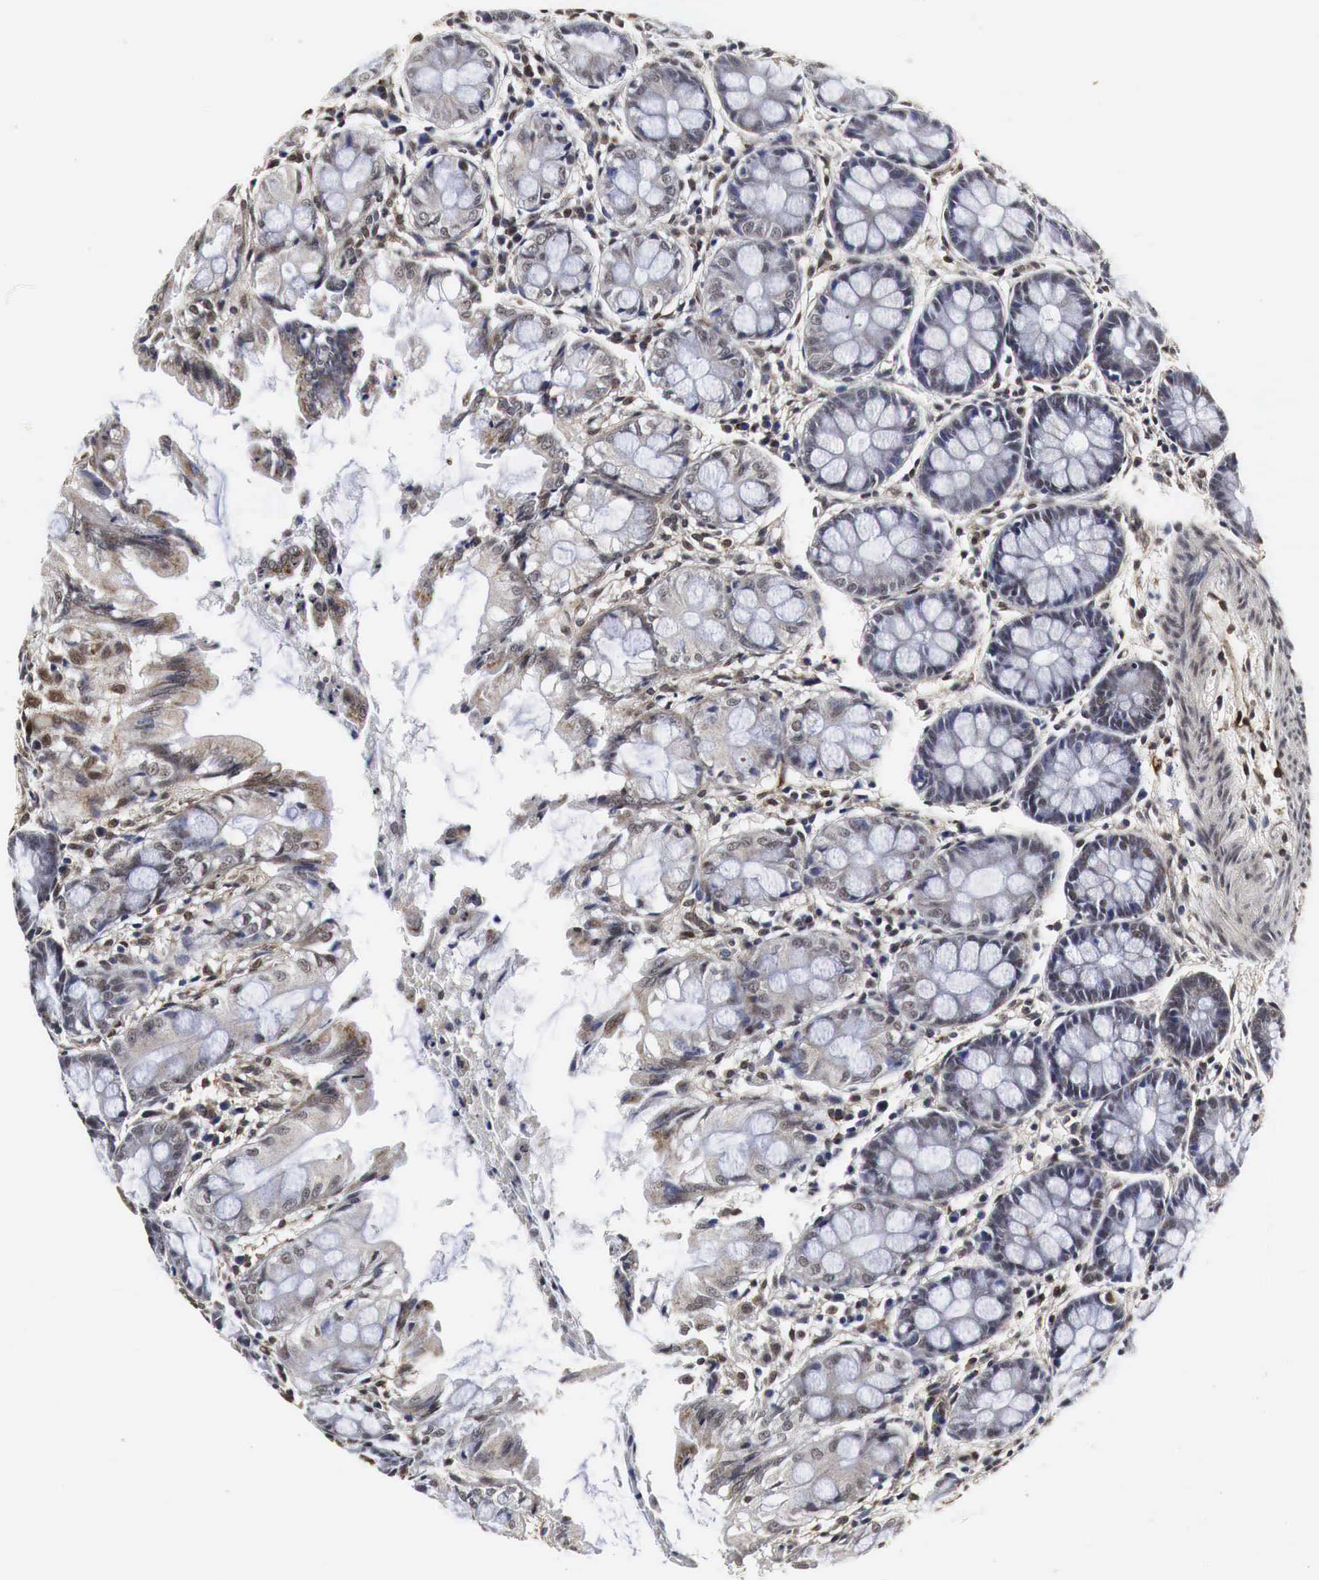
{"staining": {"intensity": "moderate", "quantity": ">75%", "location": "cytoplasmic/membranous,nuclear"}, "tissue": "colon", "cell_type": "Endothelial cells", "image_type": "normal", "snomed": [{"axis": "morphology", "description": "Normal tissue, NOS"}, {"axis": "topography", "description": "Colon"}], "caption": "DAB immunohistochemical staining of unremarkable colon shows moderate cytoplasmic/membranous,nuclear protein staining in about >75% of endothelial cells.", "gene": "SPIN1", "patient": {"sex": "male", "age": 54}}